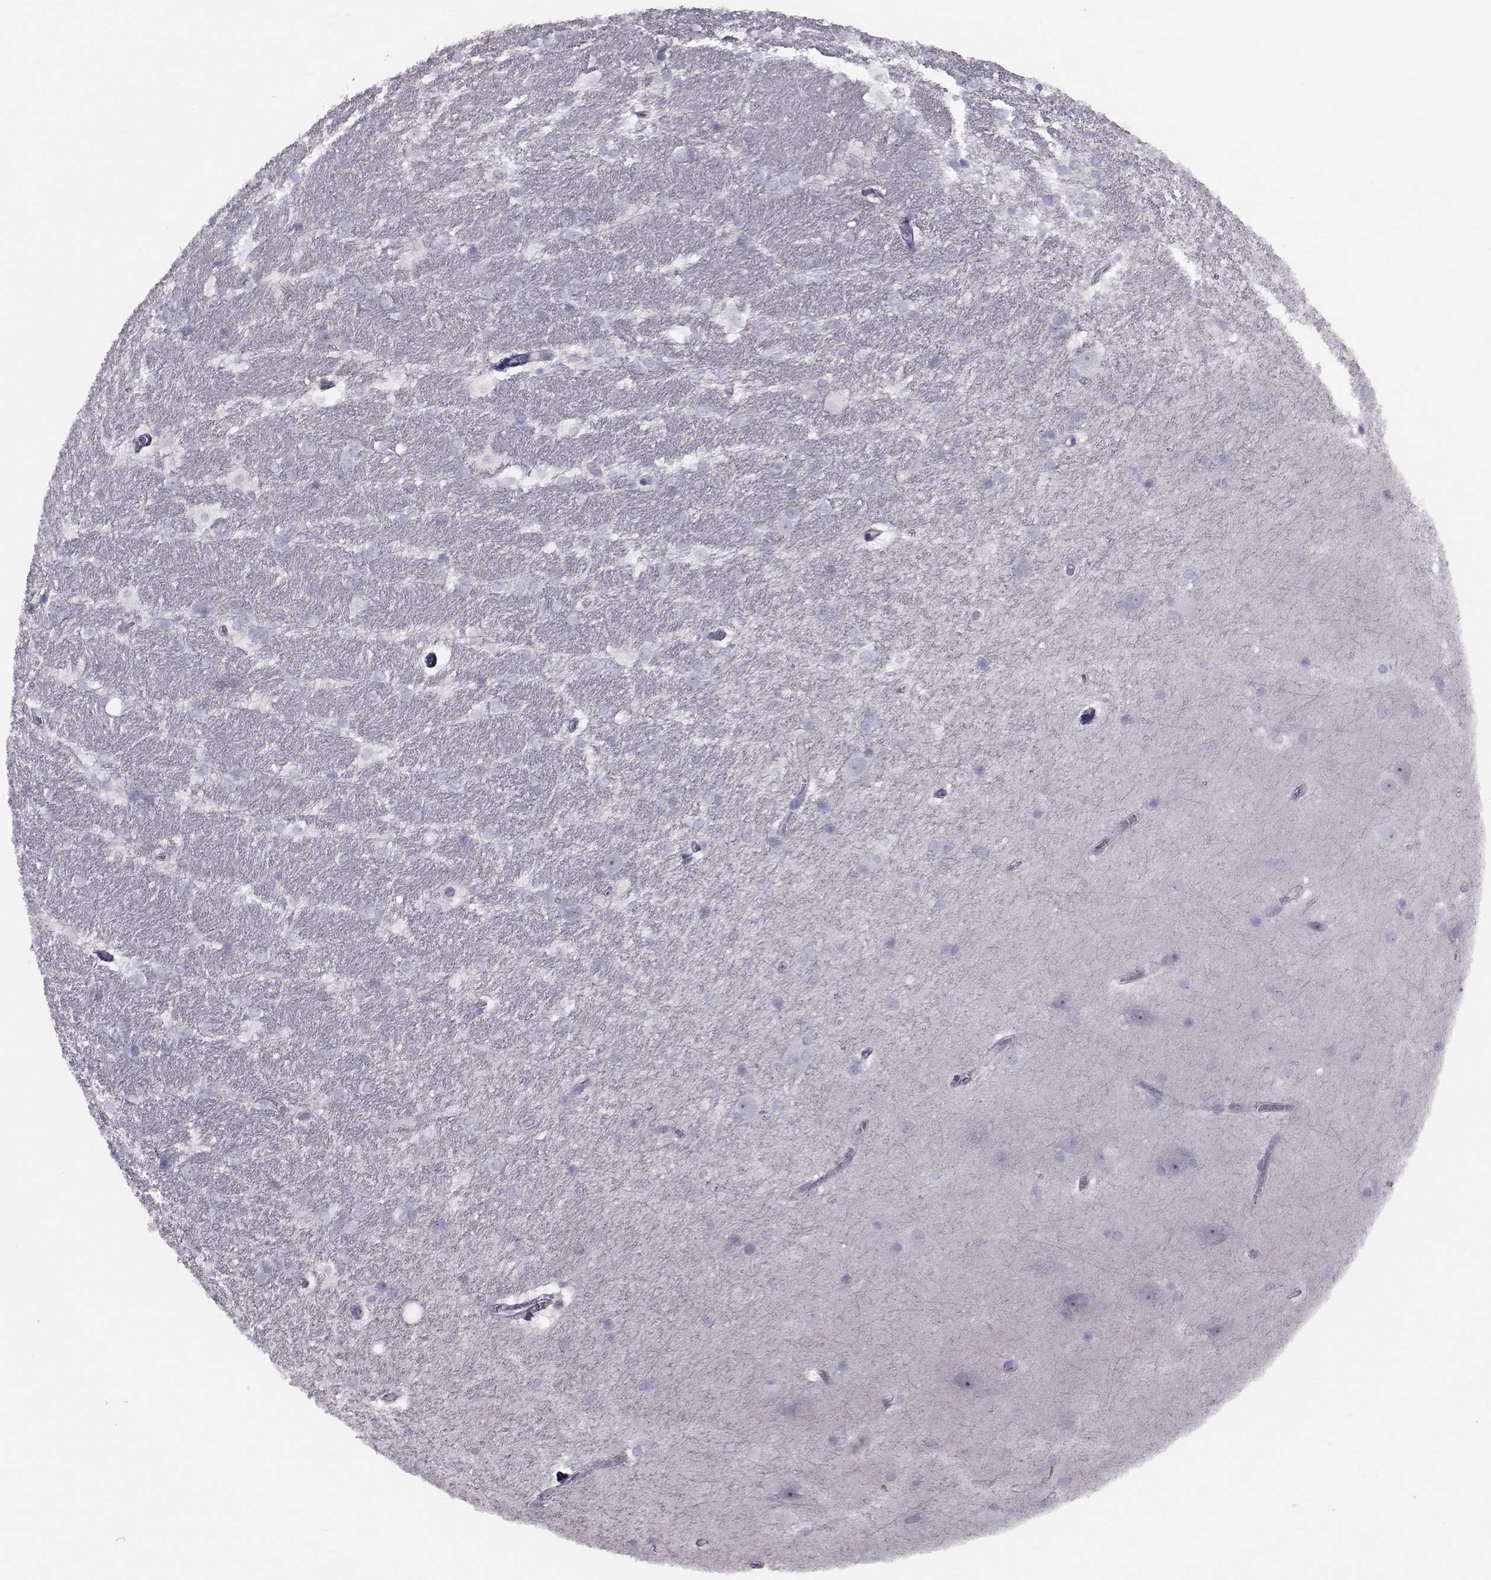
{"staining": {"intensity": "negative", "quantity": "none", "location": "none"}, "tissue": "hippocampus", "cell_type": "Glial cells", "image_type": "normal", "snomed": [{"axis": "morphology", "description": "Normal tissue, NOS"}, {"axis": "topography", "description": "Cerebral cortex"}, {"axis": "topography", "description": "Hippocampus"}], "caption": "IHC histopathology image of unremarkable hippocampus: human hippocampus stained with DAB (3,3'-diaminobenzidine) demonstrates no significant protein positivity in glial cells.", "gene": "GARIN3", "patient": {"sex": "female", "age": 19}}